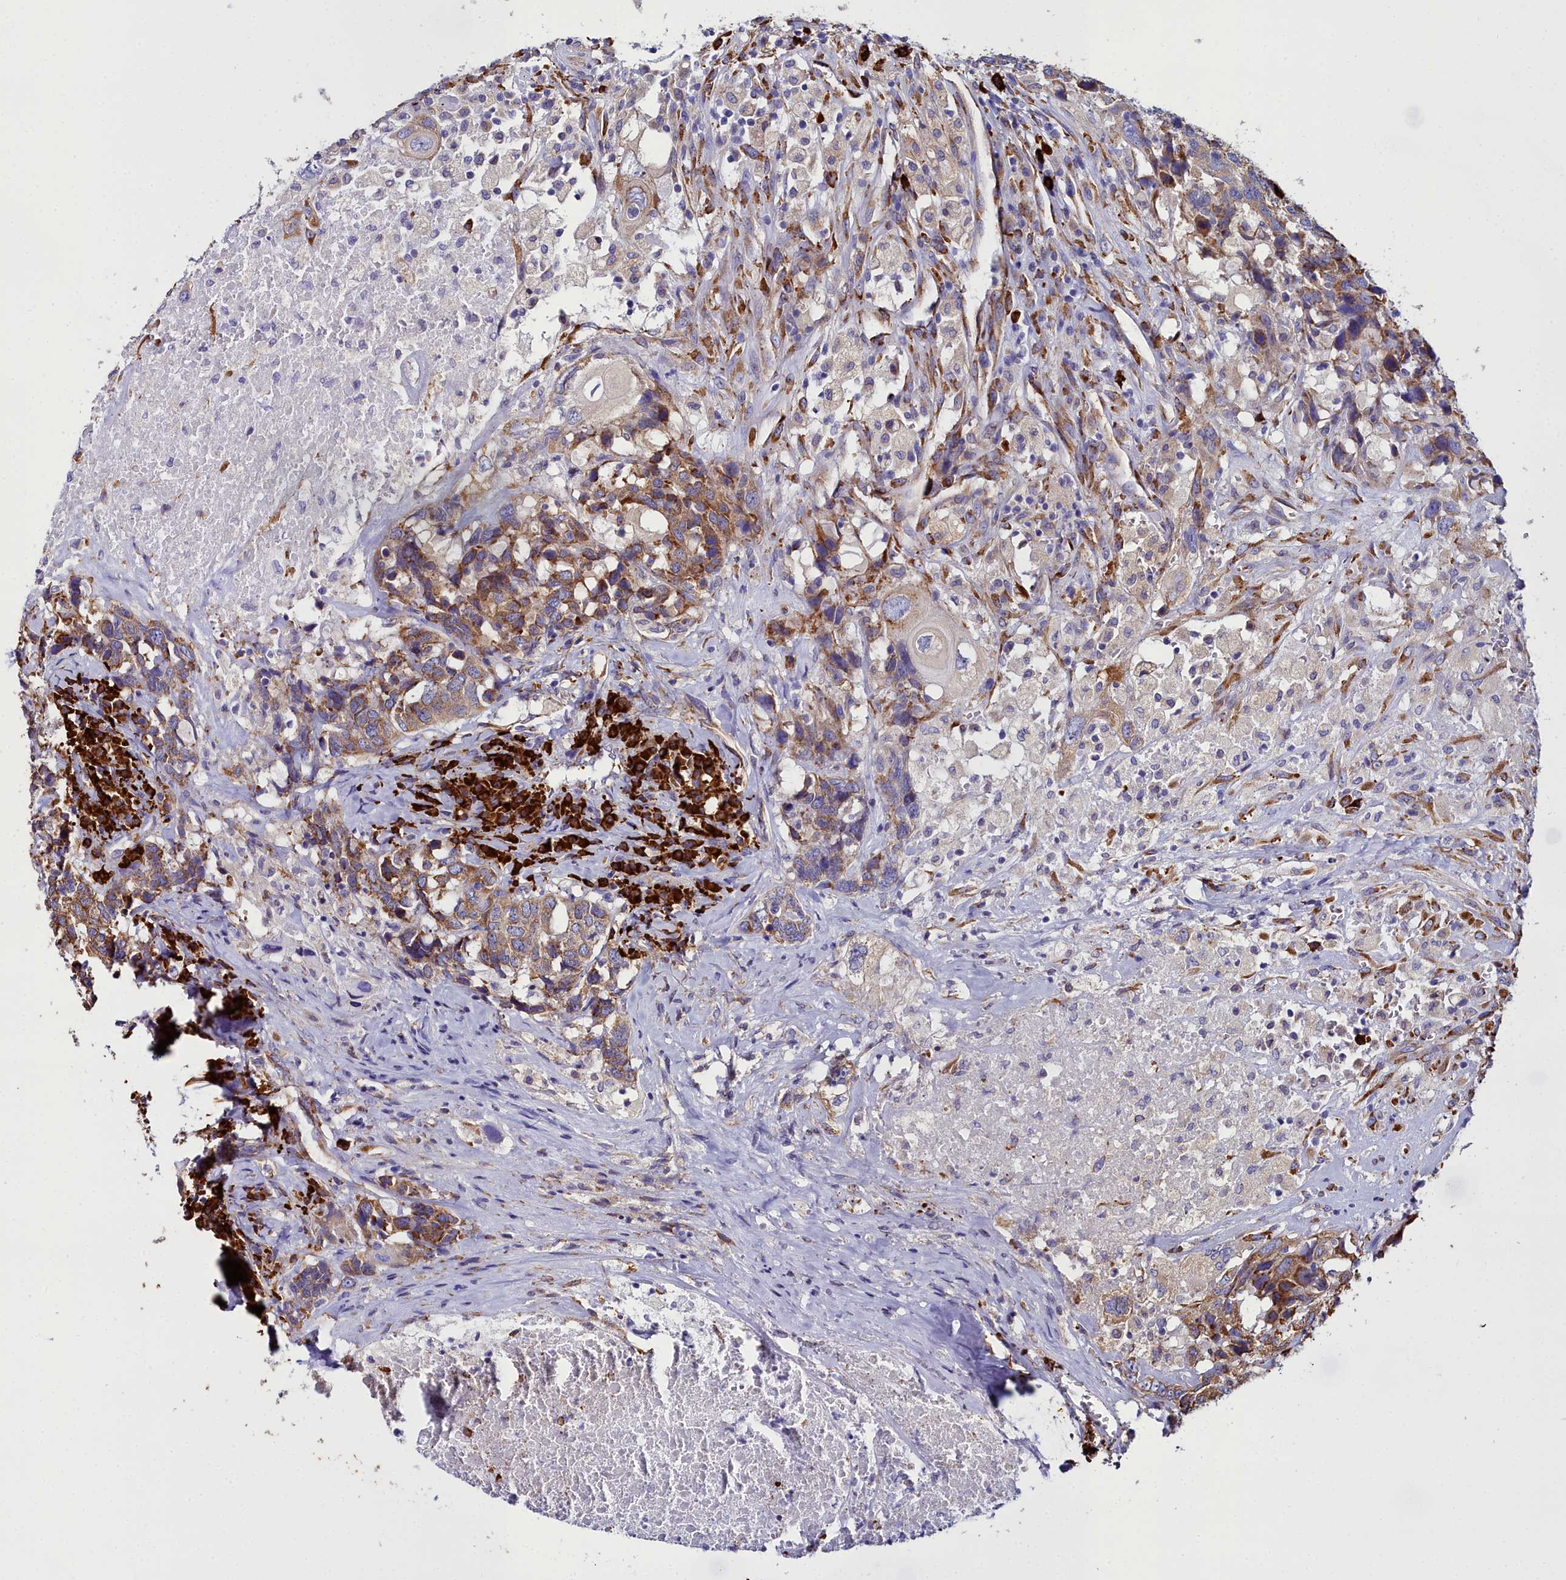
{"staining": {"intensity": "moderate", "quantity": "25%-75%", "location": "cytoplasmic/membranous"}, "tissue": "head and neck cancer", "cell_type": "Tumor cells", "image_type": "cancer", "snomed": [{"axis": "morphology", "description": "Squamous cell carcinoma, NOS"}, {"axis": "topography", "description": "Head-Neck"}], "caption": "Tumor cells reveal moderate cytoplasmic/membranous expression in about 25%-75% of cells in head and neck squamous cell carcinoma. (DAB (3,3'-diaminobenzidine) IHC with brightfield microscopy, high magnification).", "gene": "TXNDC5", "patient": {"sex": "male", "age": 66}}